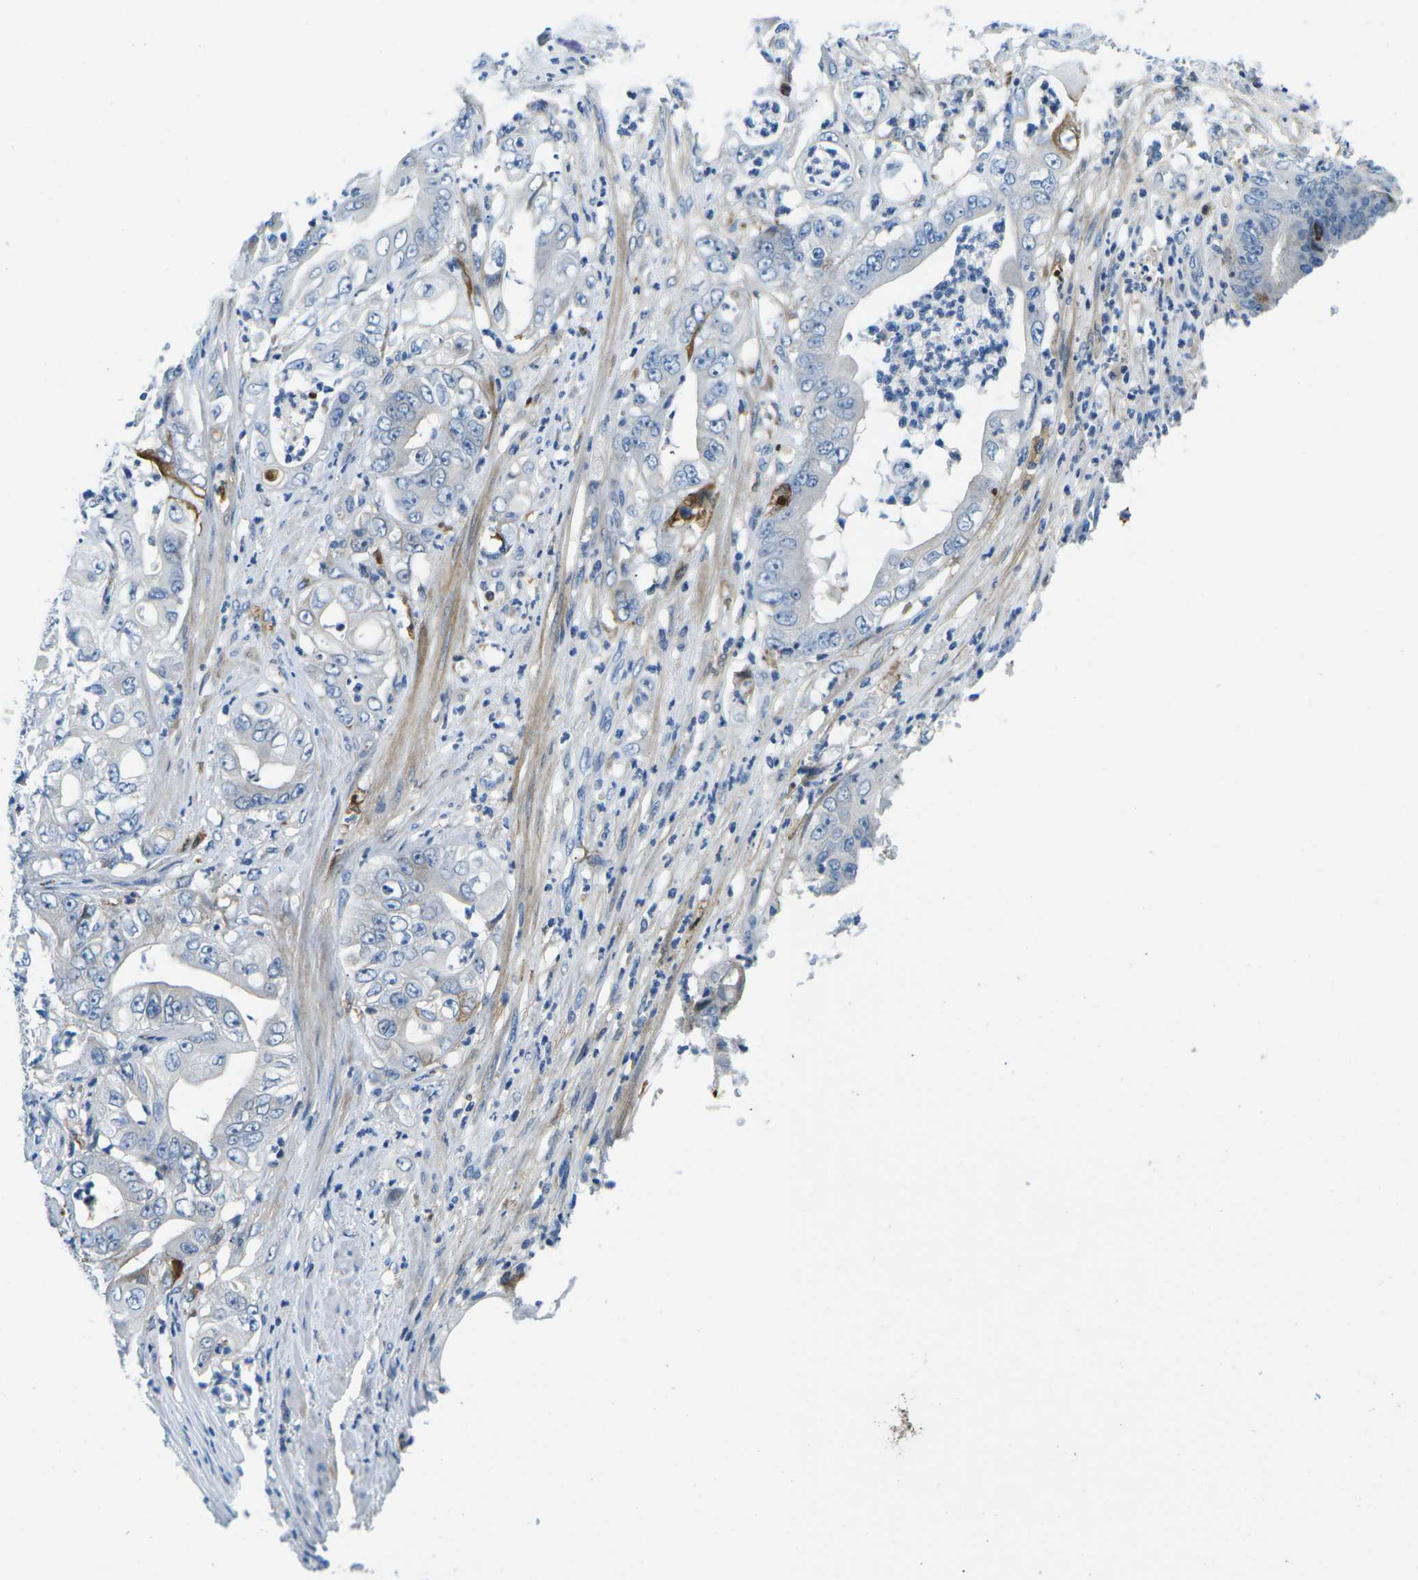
{"staining": {"intensity": "negative", "quantity": "none", "location": "none"}, "tissue": "stomach cancer", "cell_type": "Tumor cells", "image_type": "cancer", "snomed": [{"axis": "morphology", "description": "Adenocarcinoma, NOS"}, {"axis": "topography", "description": "Stomach"}], "caption": "Stomach cancer stained for a protein using IHC reveals no staining tumor cells.", "gene": "CFB", "patient": {"sex": "female", "age": 73}}